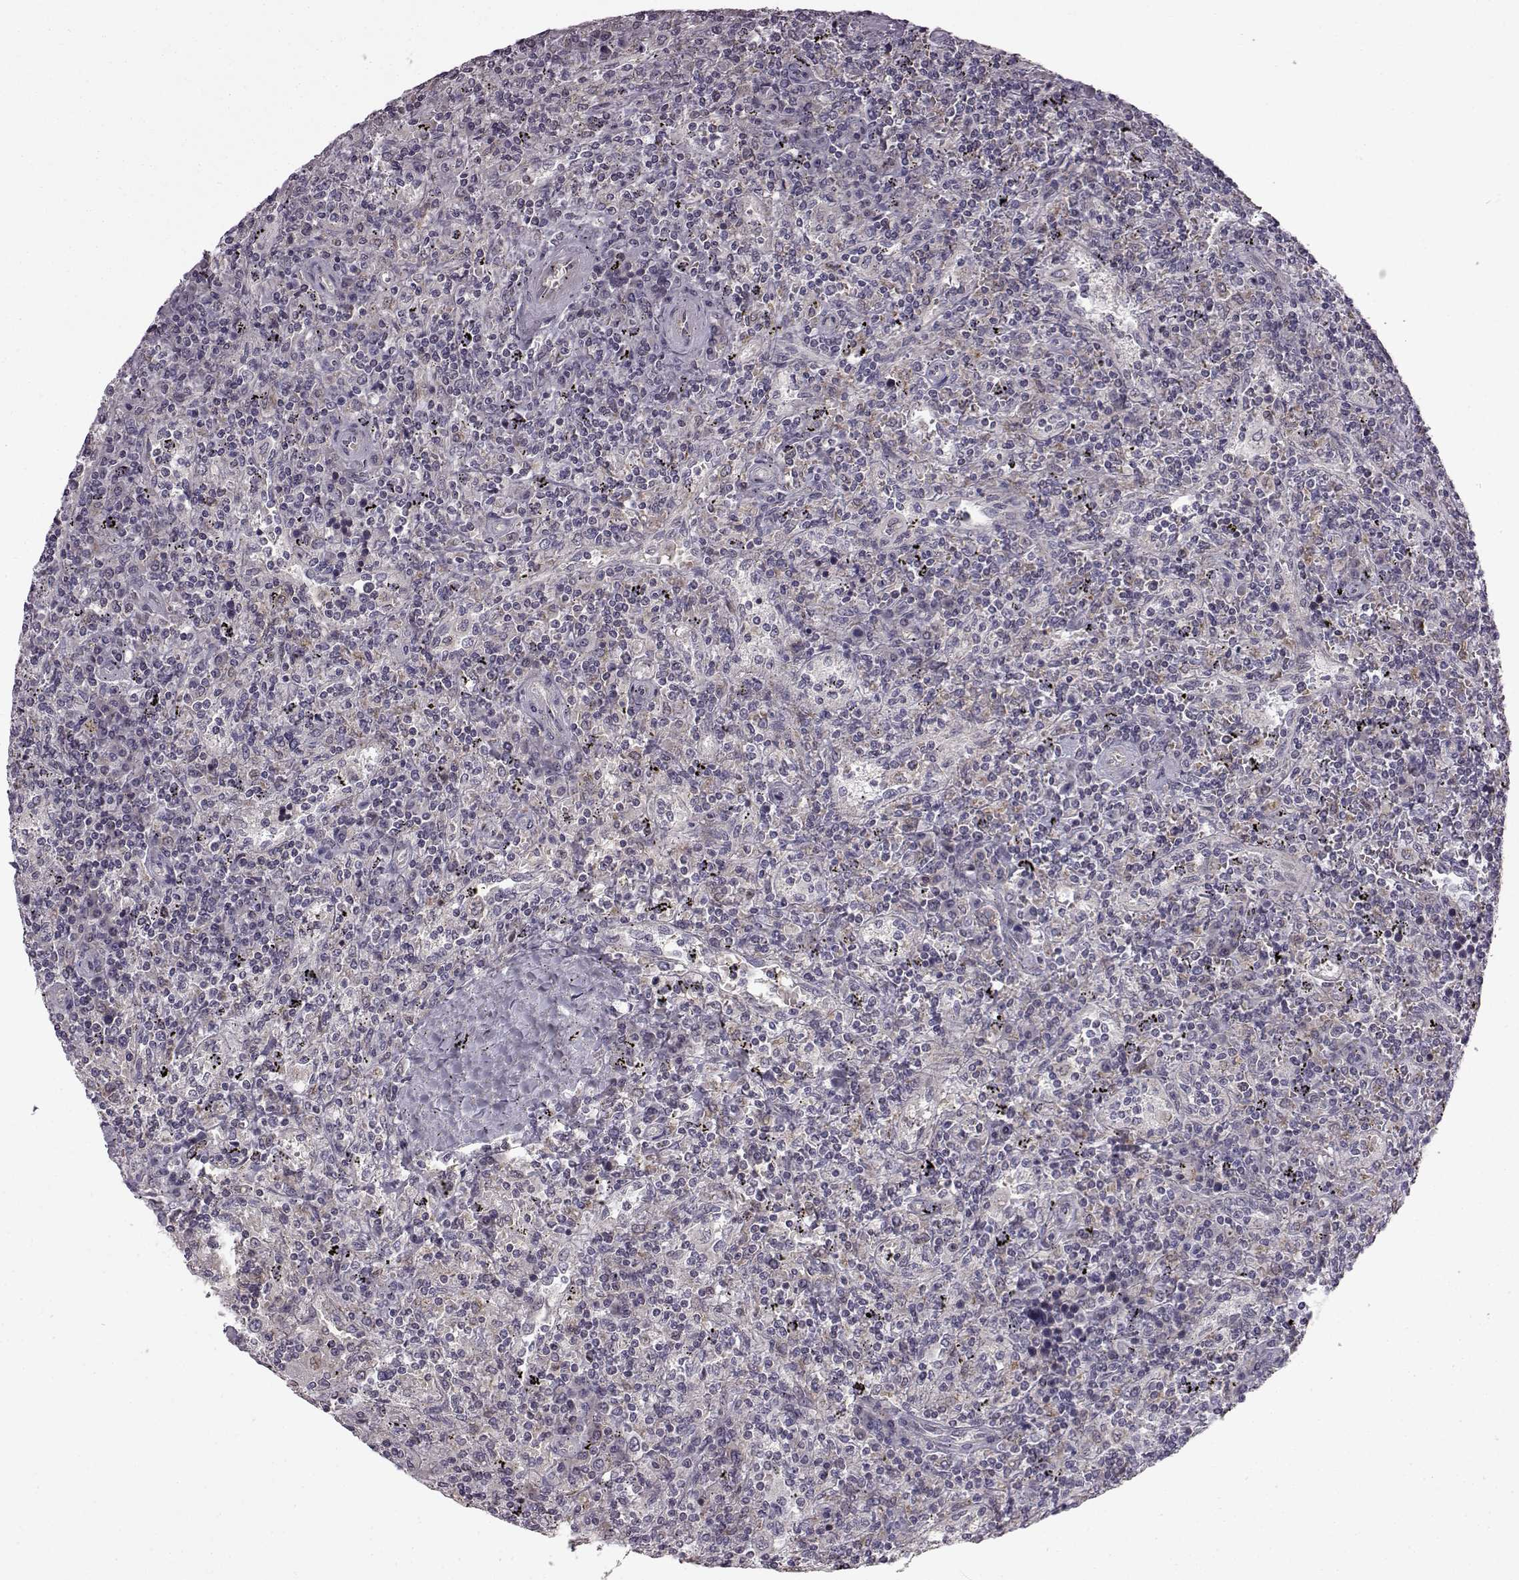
{"staining": {"intensity": "weak", "quantity": "<25%", "location": "cytoplasmic/membranous"}, "tissue": "lymphoma", "cell_type": "Tumor cells", "image_type": "cancer", "snomed": [{"axis": "morphology", "description": "Malignant lymphoma, non-Hodgkin's type, Low grade"}, {"axis": "topography", "description": "Spleen"}], "caption": "Malignant lymphoma, non-Hodgkin's type (low-grade) was stained to show a protein in brown. There is no significant expression in tumor cells.", "gene": "B3GNT6", "patient": {"sex": "male", "age": 62}}